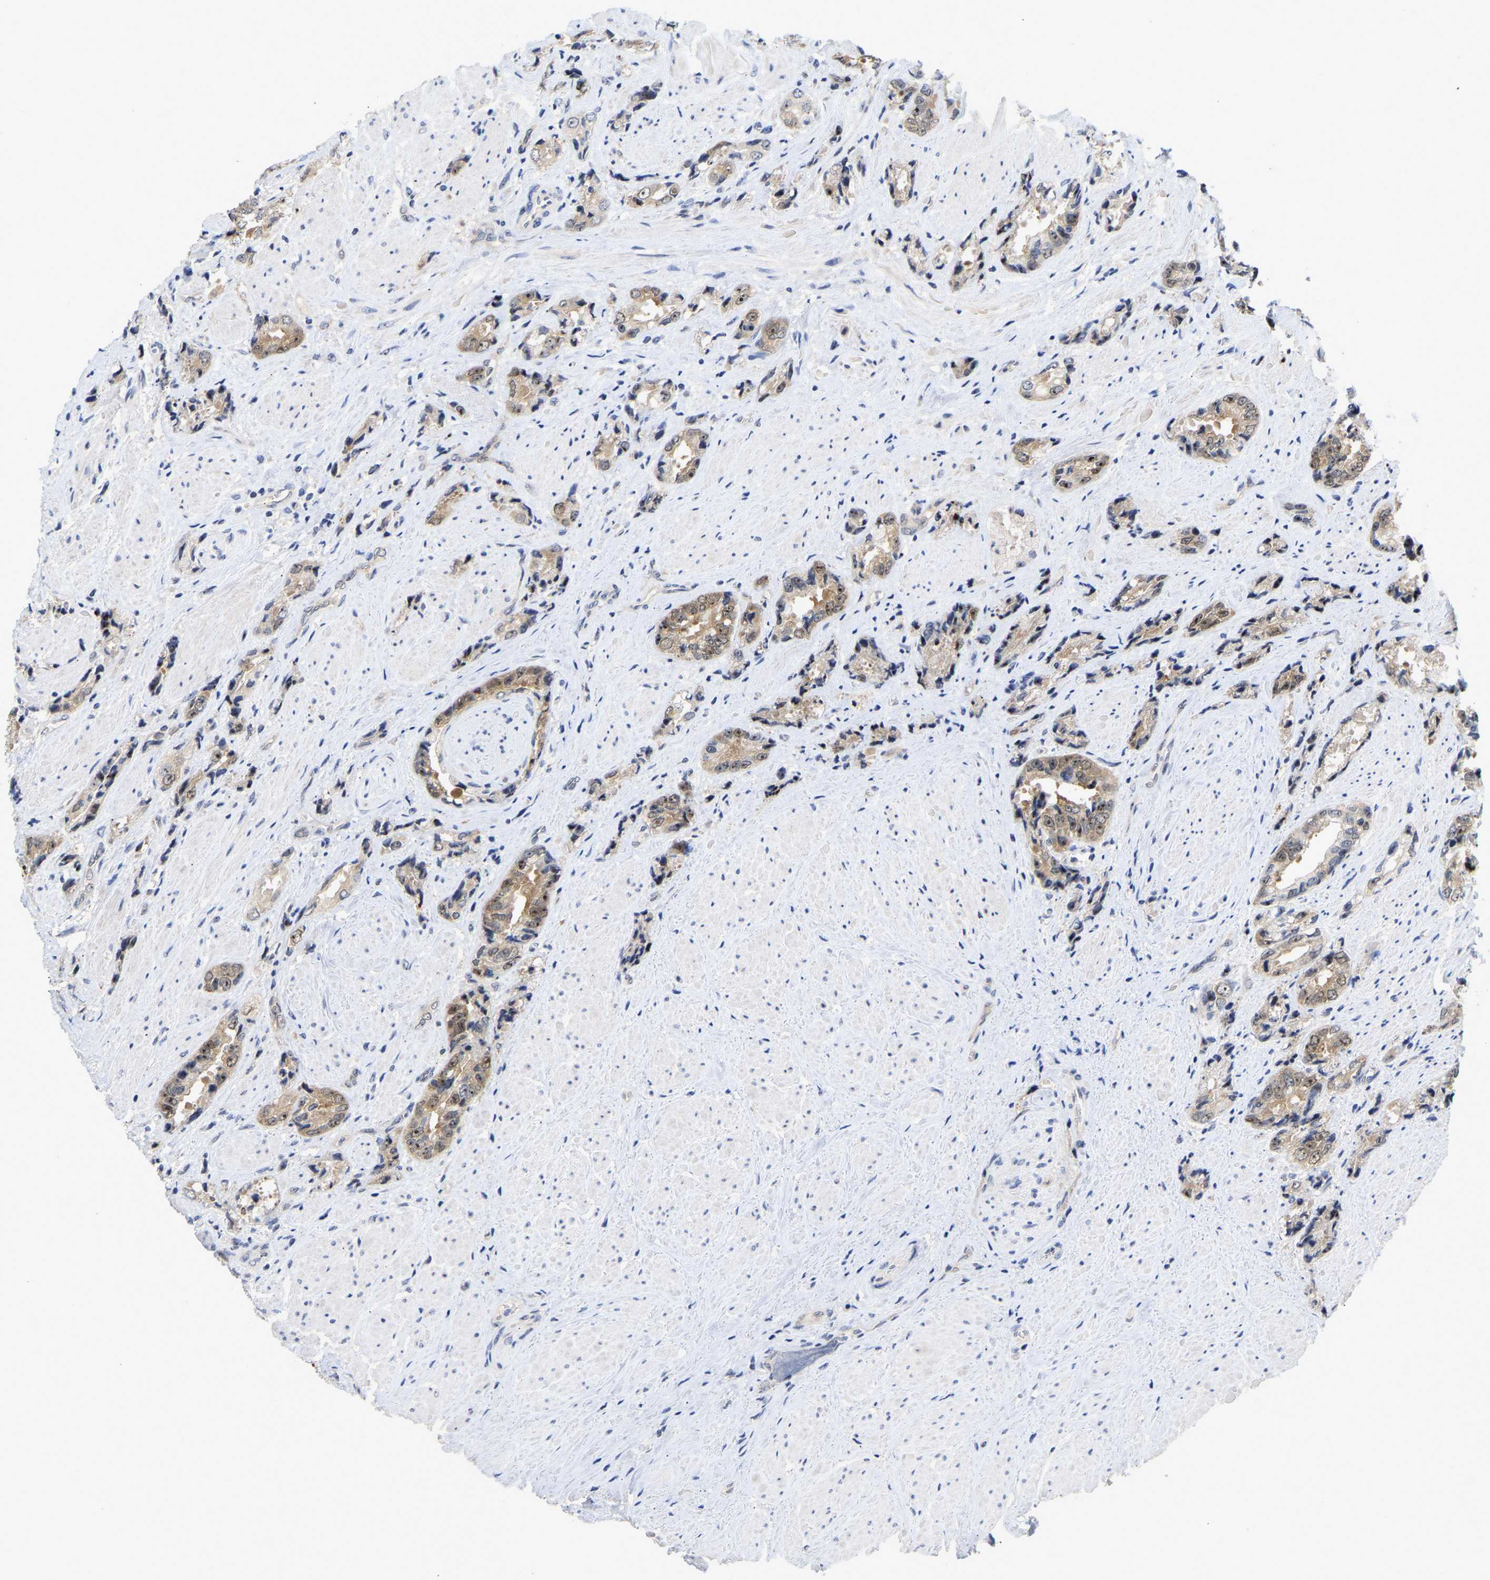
{"staining": {"intensity": "weak", "quantity": "25%-75%", "location": "cytoplasmic/membranous,nuclear"}, "tissue": "prostate cancer", "cell_type": "Tumor cells", "image_type": "cancer", "snomed": [{"axis": "morphology", "description": "Adenocarcinoma, High grade"}, {"axis": "topography", "description": "Prostate"}], "caption": "An immunohistochemistry photomicrograph of tumor tissue is shown. Protein staining in brown highlights weak cytoplasmic/membranous and nuclear positivity in prostate high-grade adenocarcinoma within tumor cells.", "gene": "NLE1", "patient": {"sex": "male", "age": 61}}